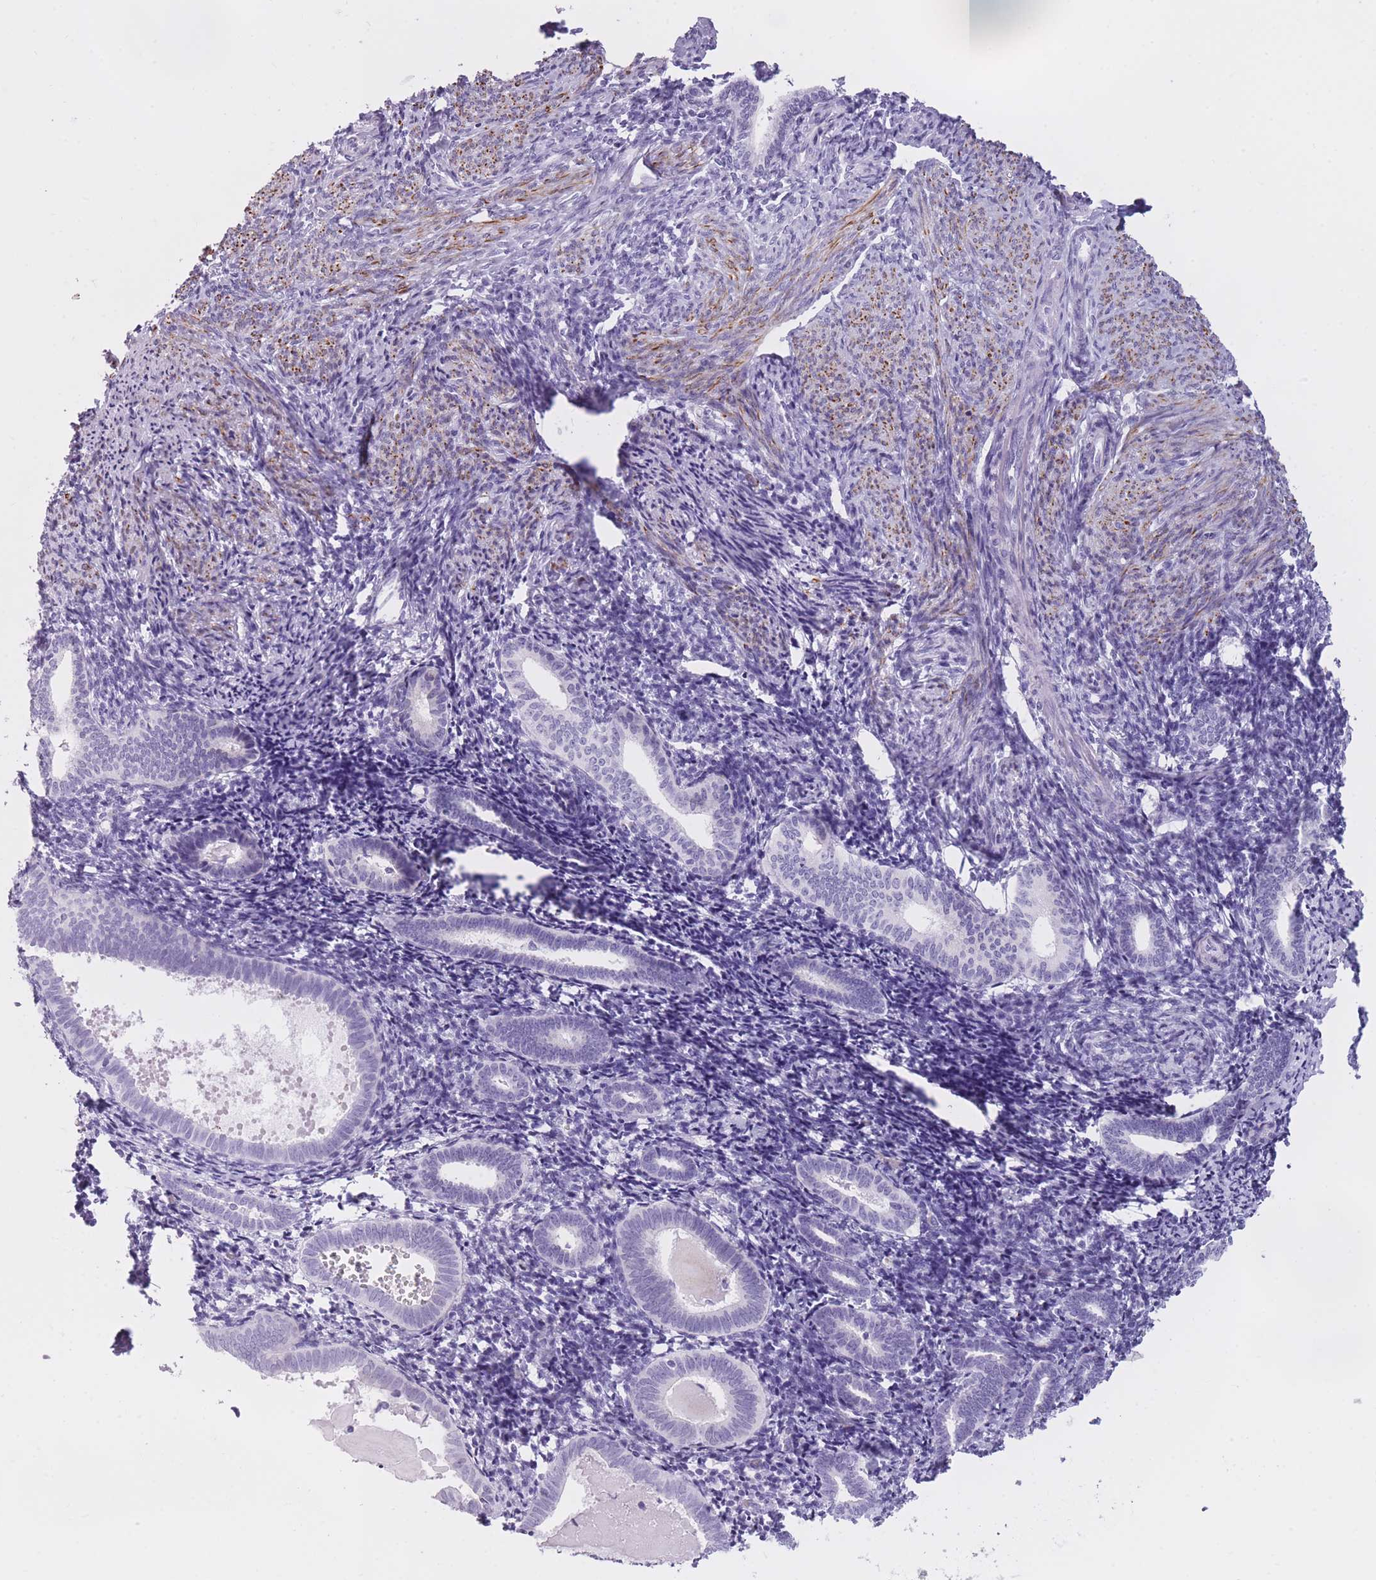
{"staining": {"intensity": "negative", "quantity": "none", "location": "none"}, "tissue": "endometrium", "cell_type": "Cells in endometrial stroma", "image_type": "normal", "snomed": [{"axis": "morphology", "description": "Normal tissue, NOS"}, {"axis": "topography", "description": "Endometrium"}], "caption": "Immunohistochemical staining of normal human endometrium shows no significant expression in cells in endometrial stroma.", "gene": "GOLGA6A", "patient": {"sex": "female", "age": 54}}